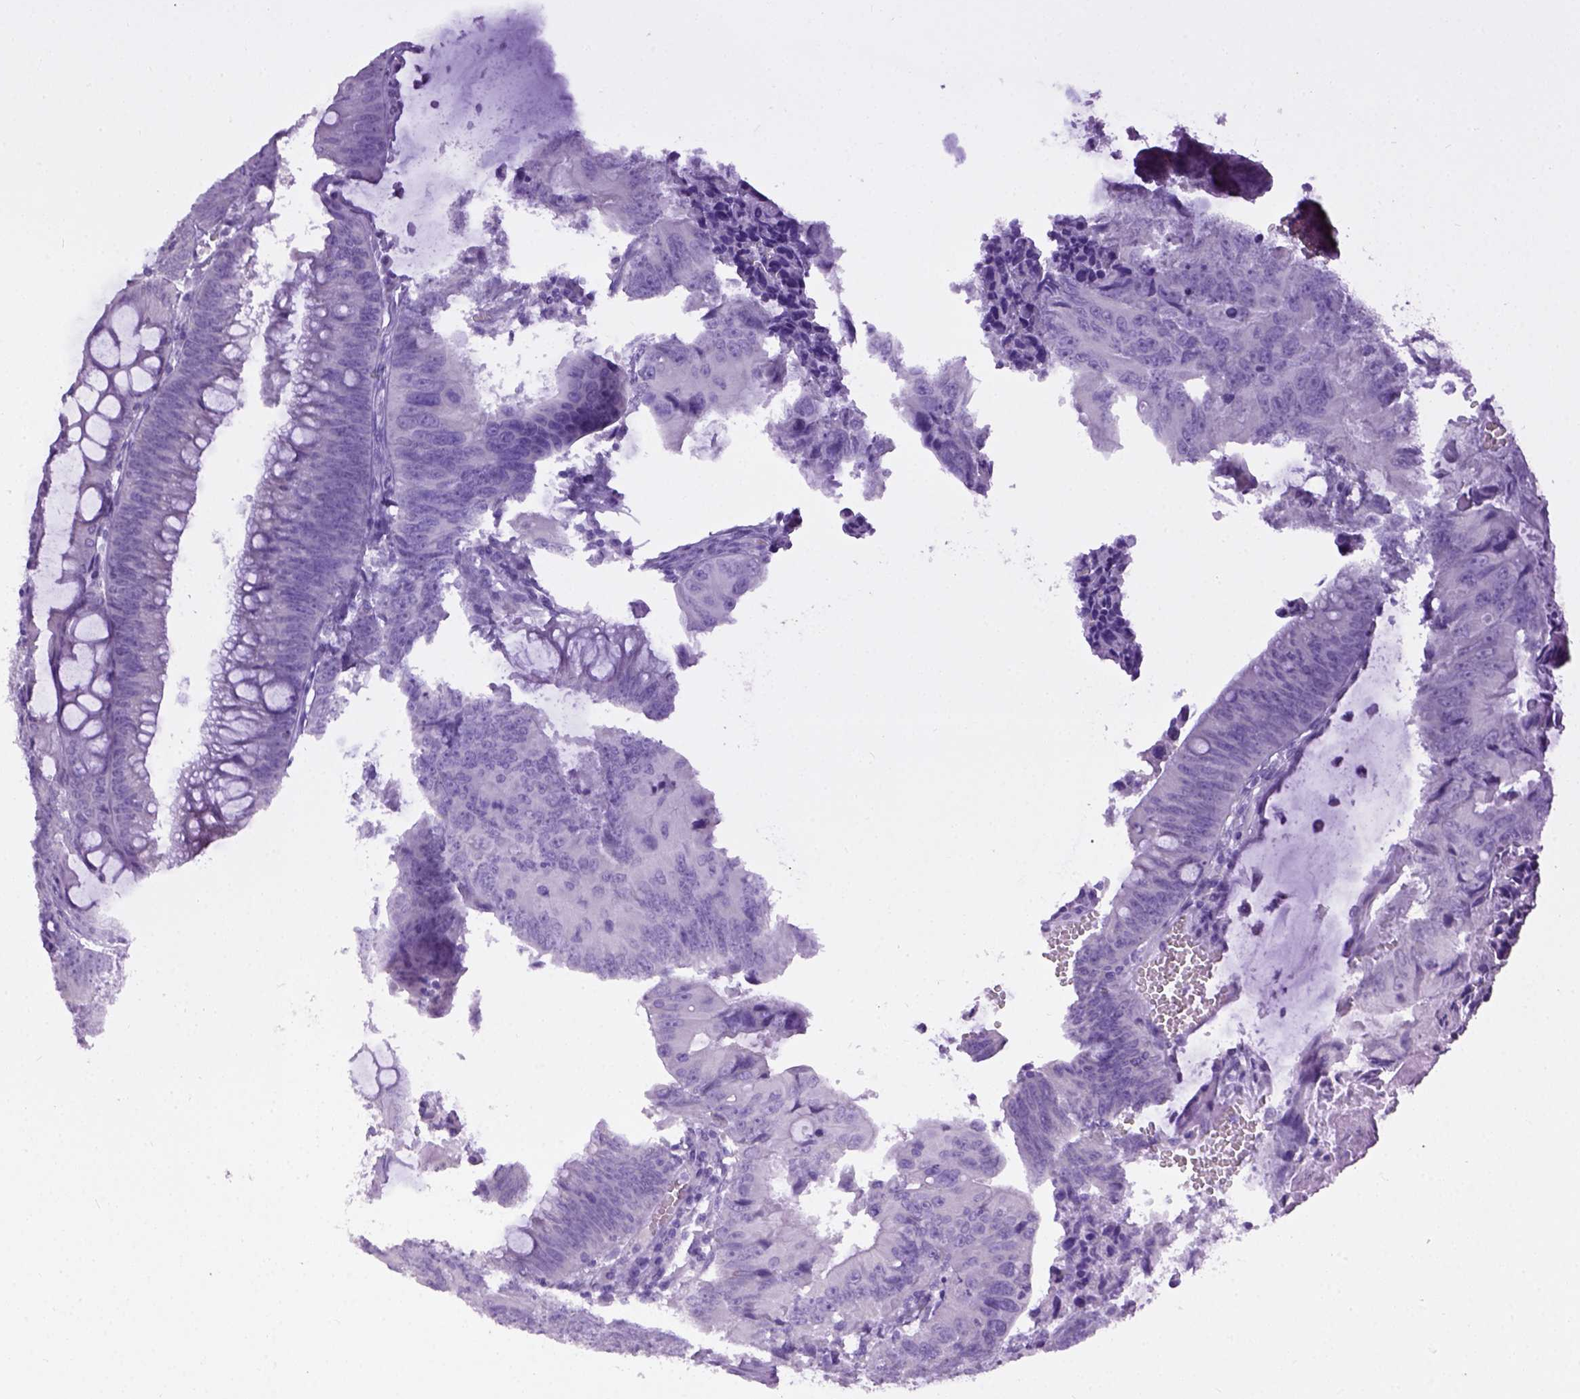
{"staining": {"intensity": "negative", "quantity": "none", "location": "none"}, "tissue": "colorectal cancer", "cell_type": "Tumor cells", "image_type": "cancer", "snomed": [{"axis": "morphology", "description": "Adenocarcinoma, NOS"}, {"axis": "topography", "description": "Colon"}], "caption": "Protein analysis of colorectal cancer reveals no significant staining in tumor cells.", "gene": "CYP24A1", "patient": {"sex": "female", "age": 87}}